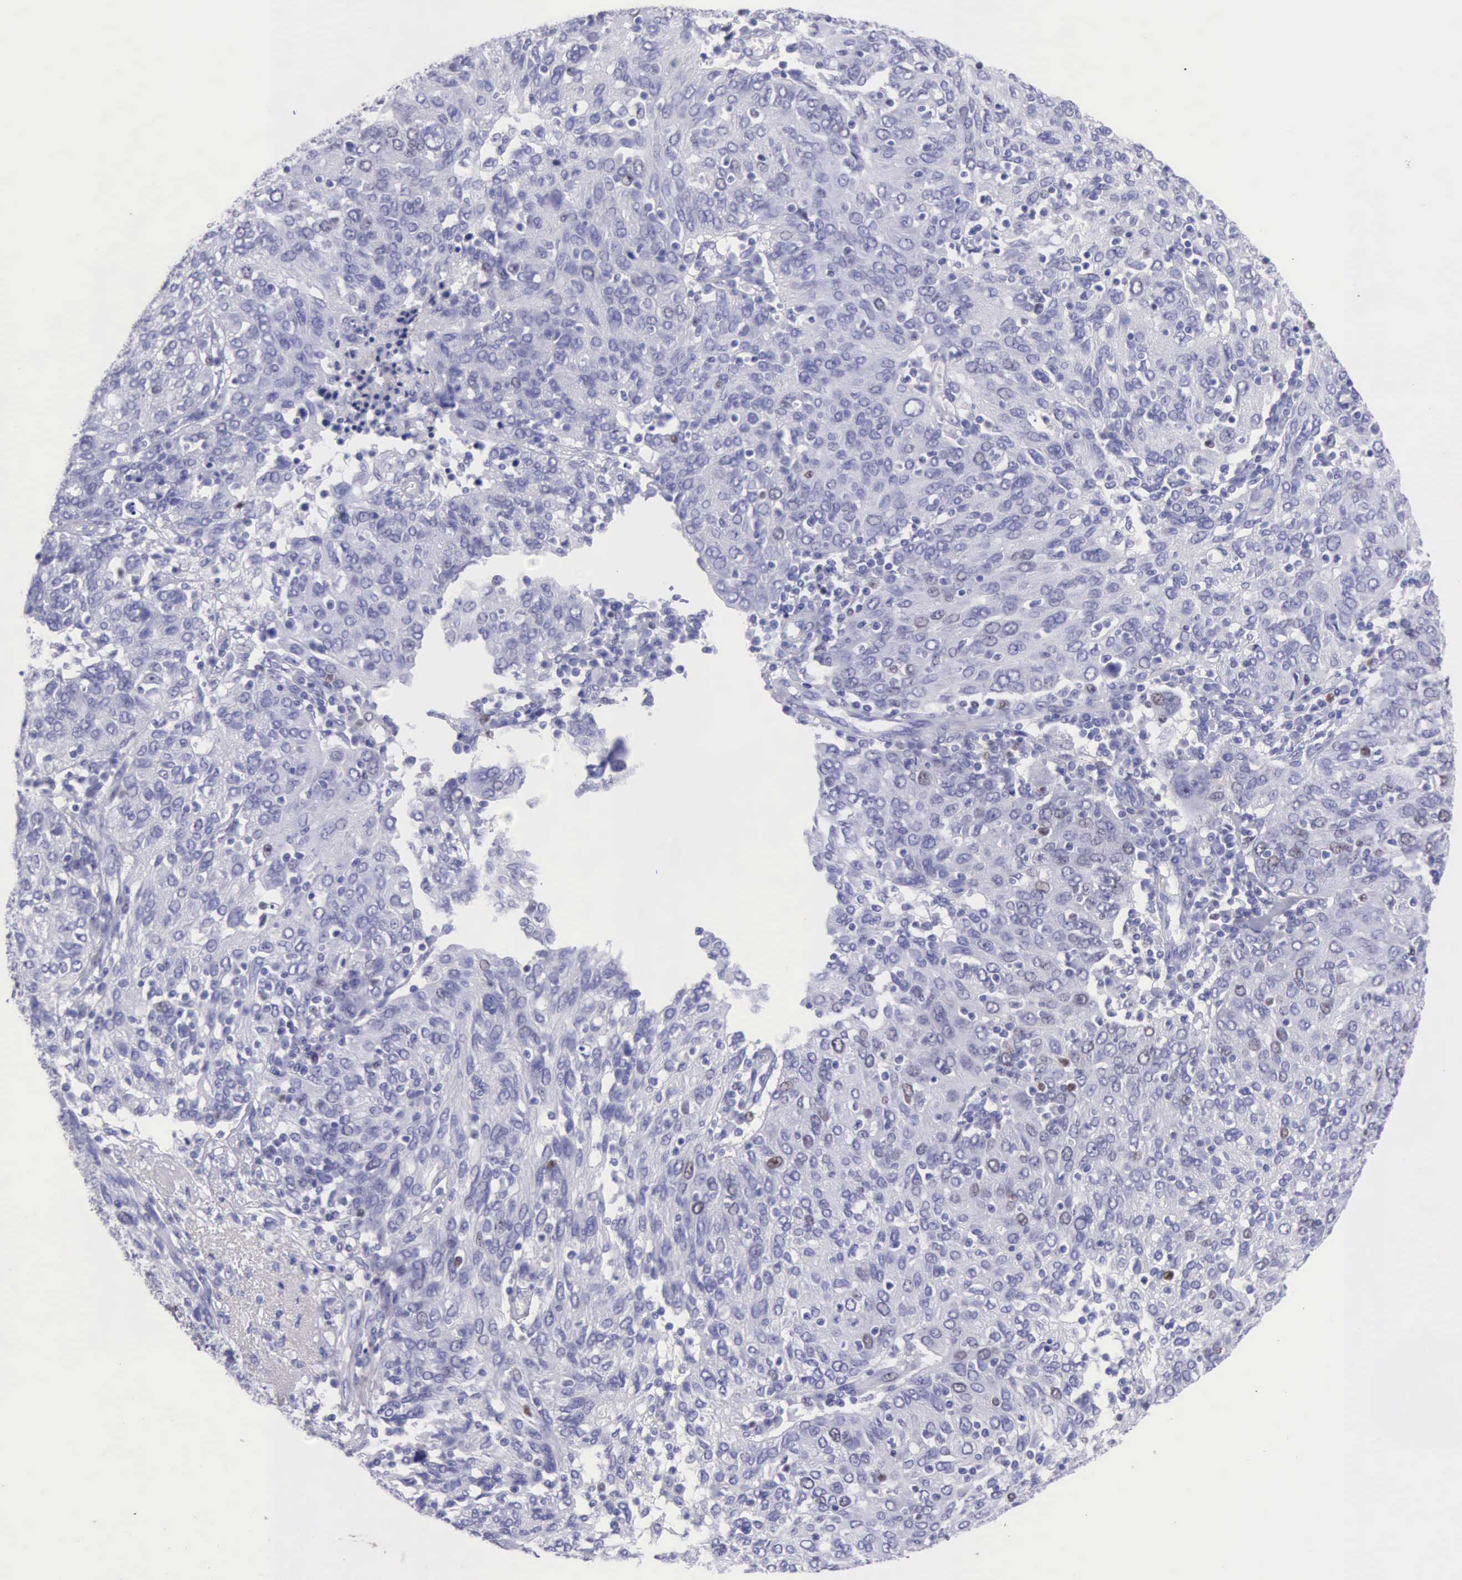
{"staining": {"intensity": "weak", "quantity": "<25%", "location": "nuclear"}, "tissue": "ovarian cancer", "cell_type": "Tumor cells", "image_type": "cancer", "snomed": [{"axis": "morphology", "description": "Carcinoma, endometroid"}, {"axis": "topography", "description": "Ovary"}], "caption": "The micrograph displays no significant staining in tumor cells of endometroid carcinoma (ovarian).", "gene": "MCM2", "patient": {"sex": "female", "age": 50}}